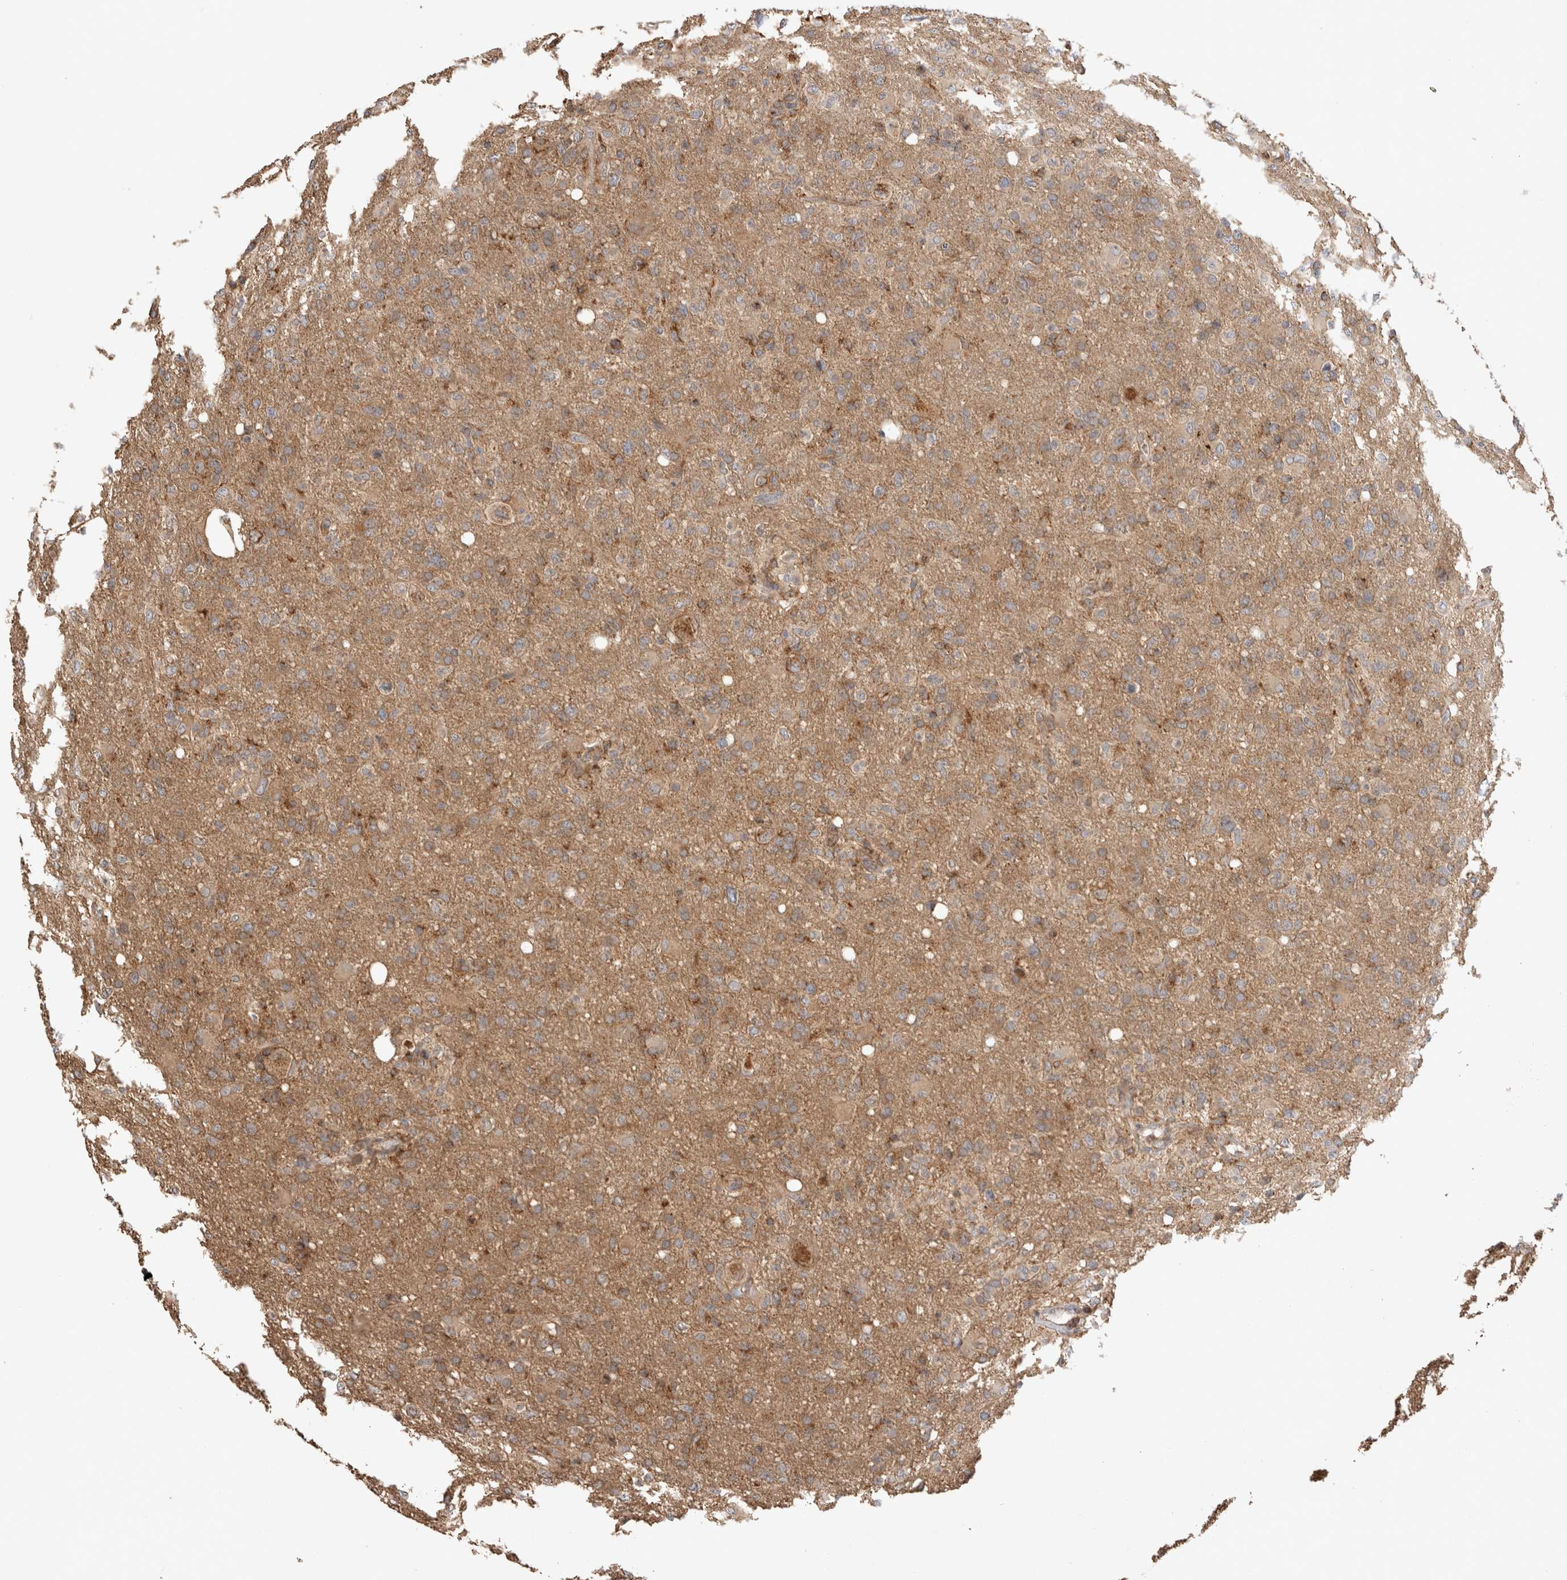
{"staining": {"intensity": "weak", "quantity": ">75%", "location": "cytoplasmic/membranous"}, "tissue": "glioma", "cell_type": "Tumor cells", "image_type": "cancer", "snomed": [{"axis": "morphology", "description": "Glioma, malignant, High grade"}, {"axis": "topography", "description": "Brain"}], "caption": "Weak cytoplasmic/membranous positivity is seen in approximately >75% of tumor cells in glioma. (DAB (3,3'-diaminobenzidine) IHC, brown staining for protein, blue staining for nuclei).", "gene": "IMMP2L", "patient": {"sex": "female", "age": 57}}